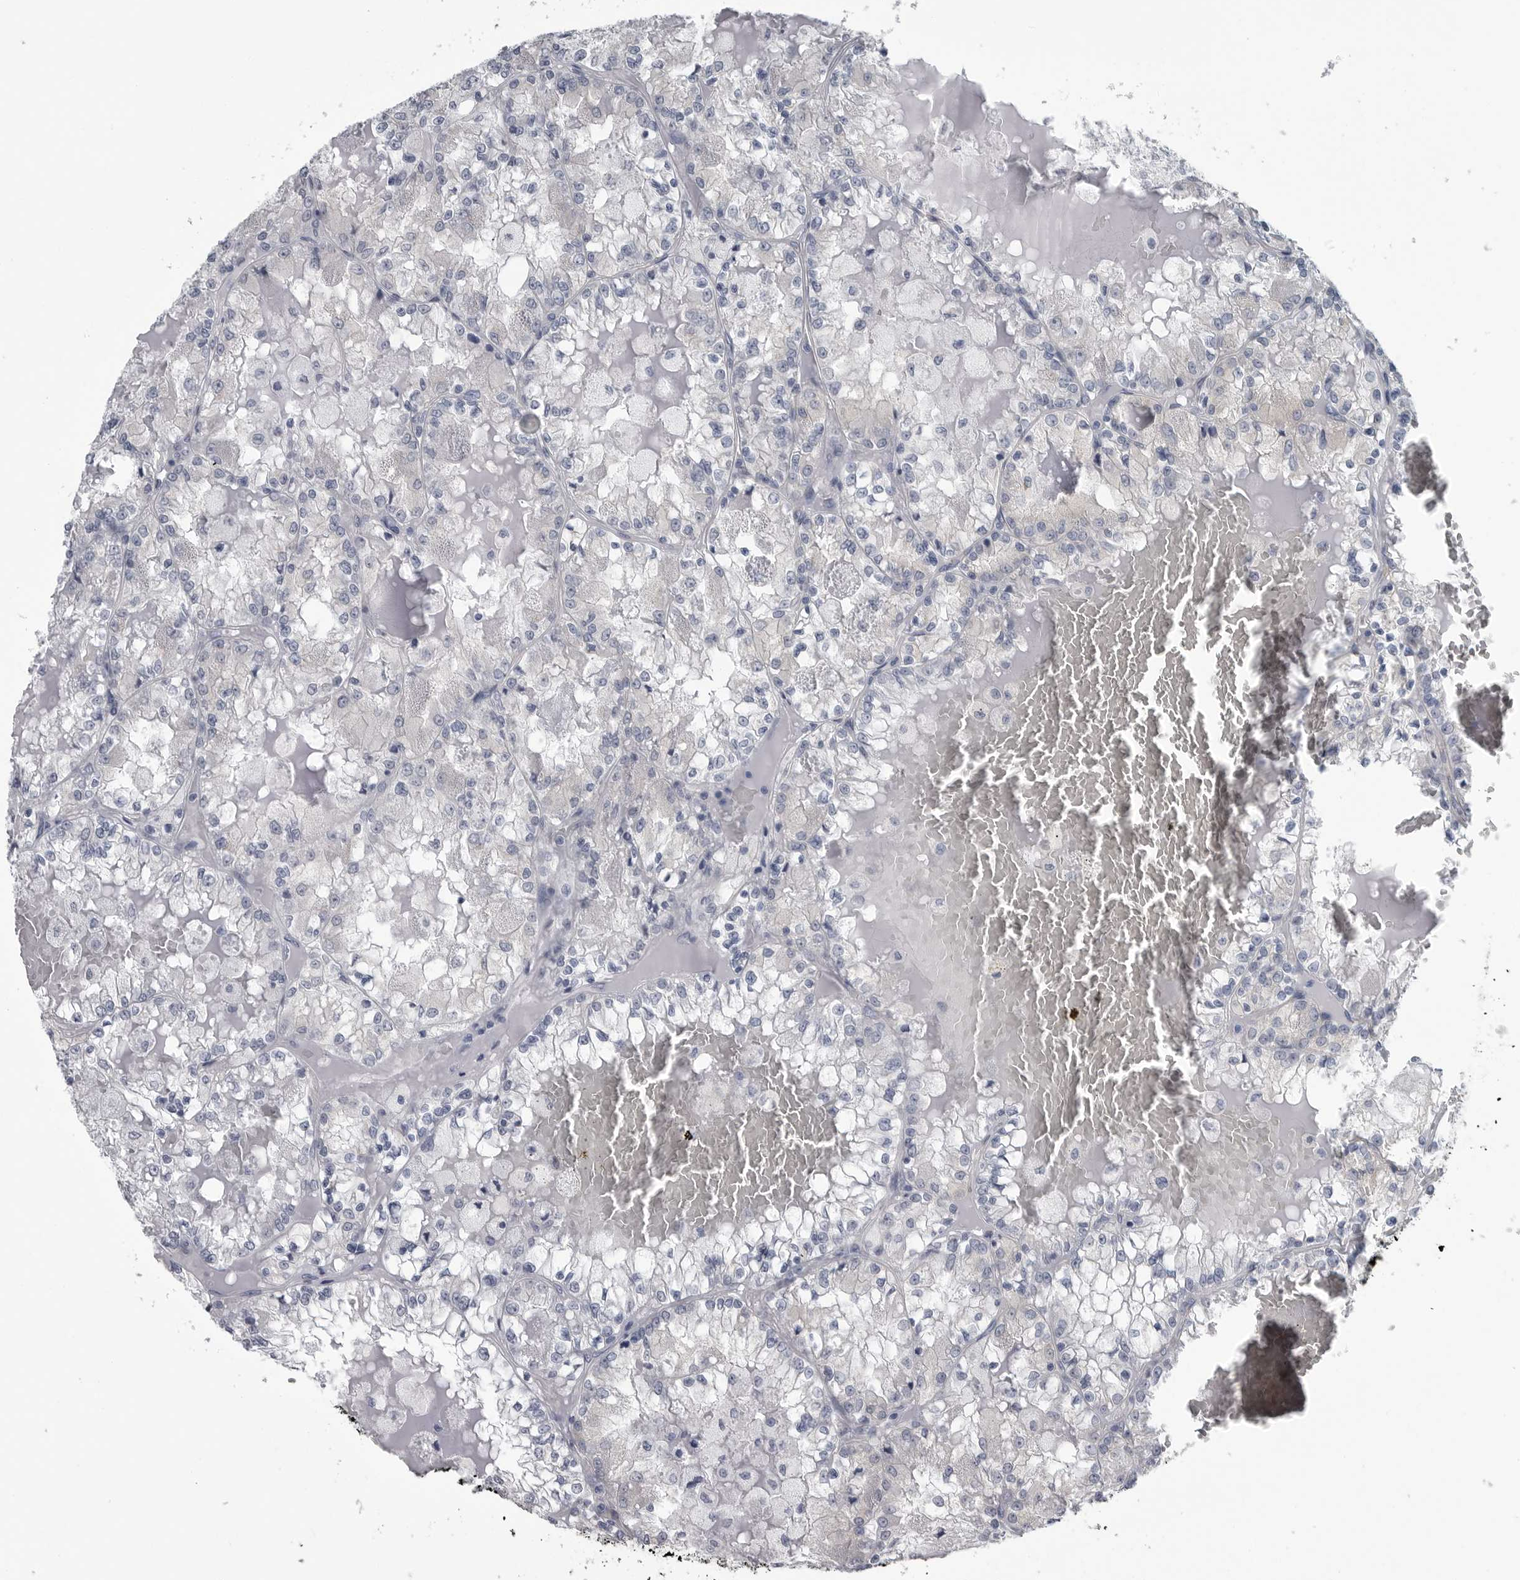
{"staining": {"intensity": "negative", "quantity": "none", "location": "none"}, "tissue": "renal cancer", "cell_type": "Tumor cells", "image_type": "cancer", "snomed": [{"axis": "morphology", "description": "Adenocarcinoma, NOS"}, {"axis": "topography", "description": "Kidney"}], "caption": "An immunohistochemistry micrograph of adenocarcinoma (renal) is shown. There is no staining in tumor cells of adenocarcinoma (renal).", "gene": "MYOC", "patient": {"sex": "female", "age": 56}}